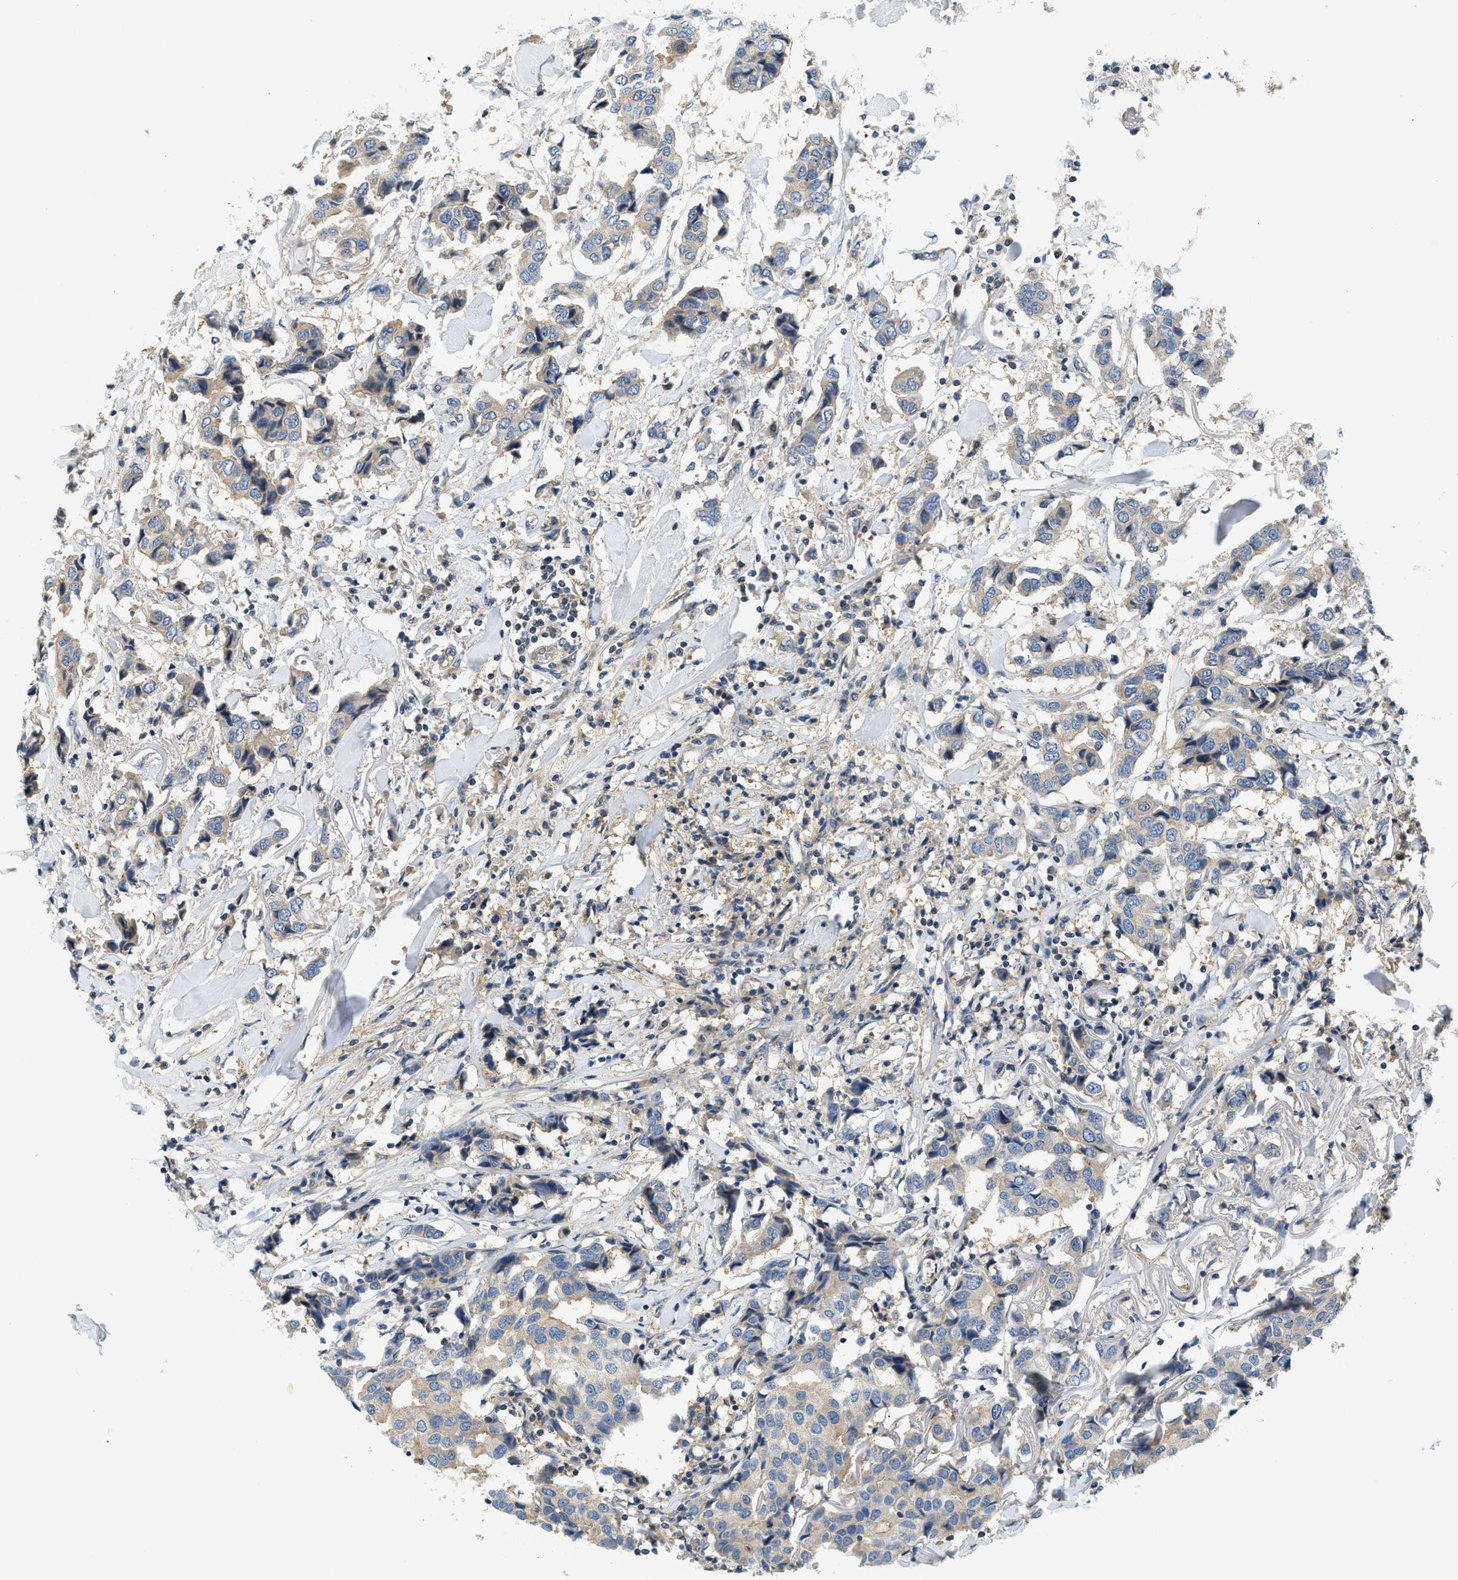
{"staining": {"intensity": "weak", "quantity": "25%-75%", "location": "cytoplasmic/membranous"}, "tissue": "breast cancer", "cell_type": "Tumor cells", "image_type": "cancer", "snomed": [{"axis": "morphology", "description": "Duct carcinoma"}, {"axis": "topography", "description": "Breast"}], "caption": "An image showing weak cytoplasmic/membranous positivity in approximately 25%-75% of tumor cells in invasive ductal carcinoma (breast), as visualized by brown immunohistochemical staining.", "gene": "KCNK1", "patient": {"sex": "female", "age": 80}}